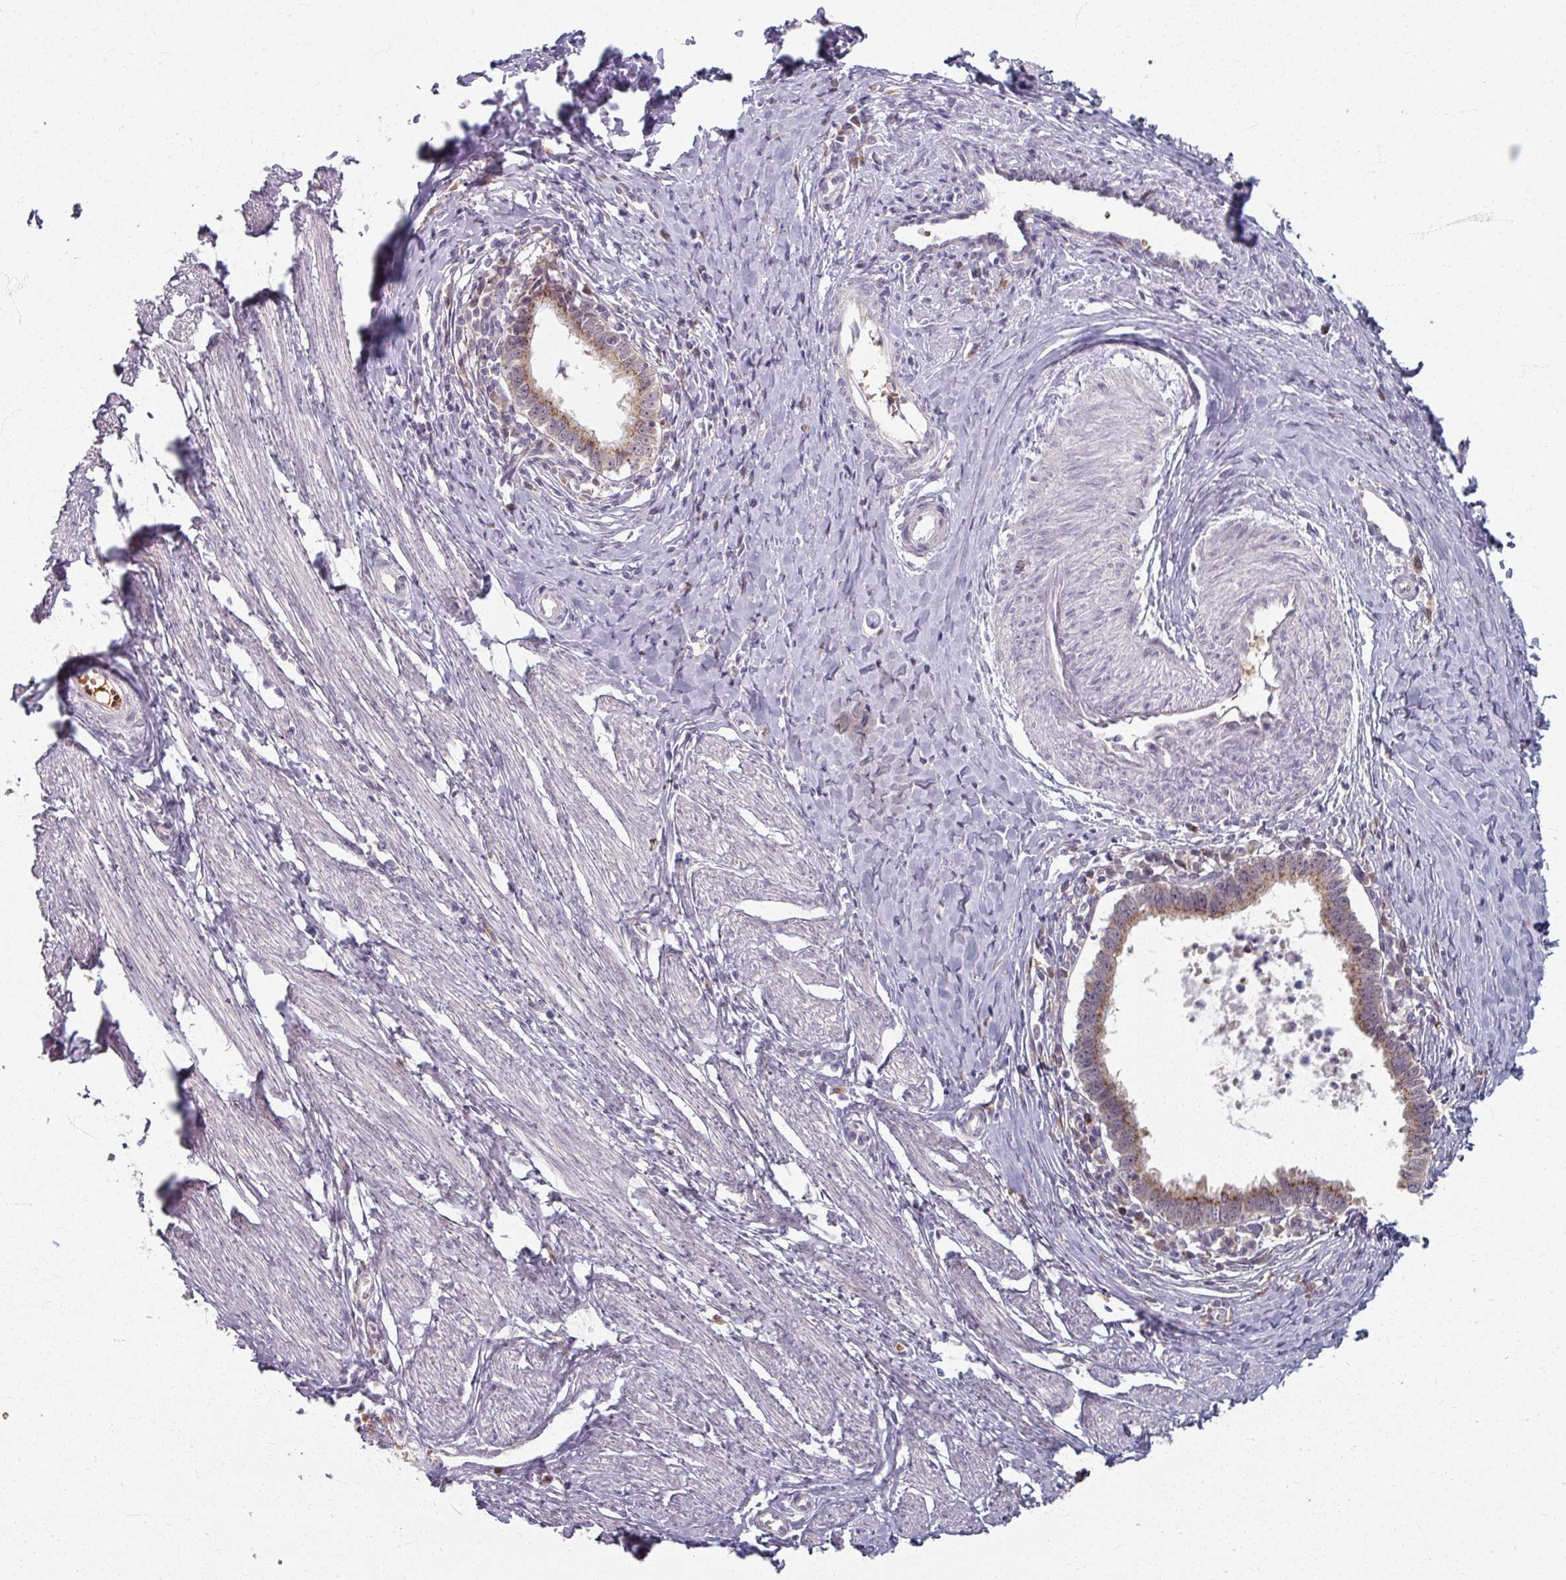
{"staining": {"intensity": "moderate", "quantity": ">75%", "location": "cytoplasmic/membranous"}, "tissue": "cervical cancer", "cell_type": "Tumor cells", "image_type": "cancer", "snomed": [{"axis": "morphology", "description": "Adenocarcinoma, NOS"}, {"axis": "topography", "description": "Cervix"}], "caption": "This is an image of immunohistochemistry (IHC) staining of adenocarcinoma (cervical), which shows moderate staining in the cytoplasmic/membranous of tumor cells.", "gene": "KMT5C", "patient": {"sex": "female", "age": 36}}